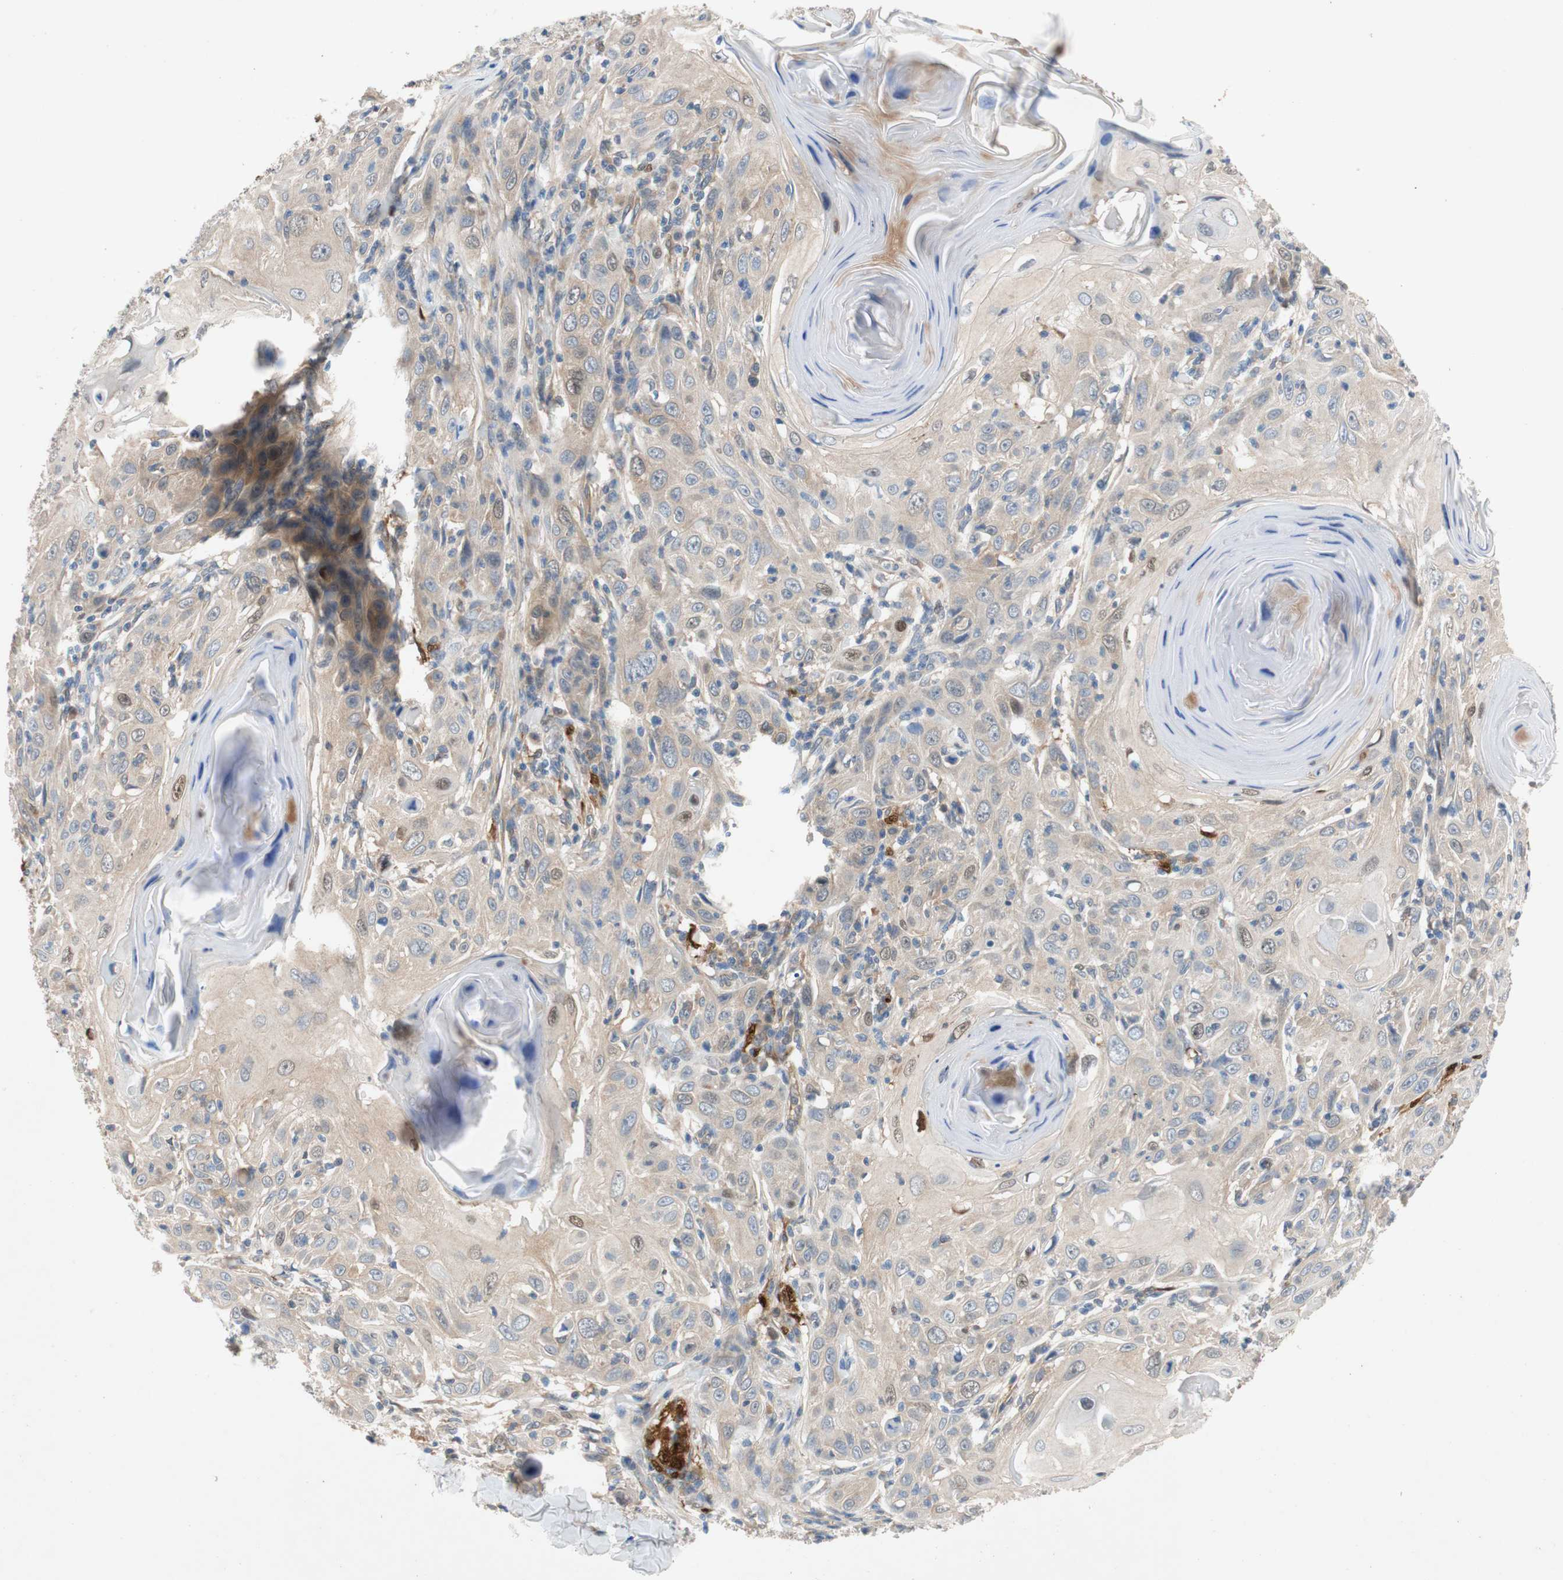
{"staining": {"intensity": "weak", "quantity": "<25%", "location": "cytoplasmic/membranous"}, "tissue": "skin cancer", "cell_type": "Tumor cells", "image_type": "cancer", "snomed": [{"axis": "morphology", "description": "Squamous cell carcinoma, NOS"}, {"axis": "topography", "description": "Skin"}], "caption": "Immunohistochemistry micrograph of skin squamous cell carcinoma stained for a protein (brown), which exhibits no expression in tumor cells.", "gene": "RELB", "patient": {"sex": "female", "age": 88}}